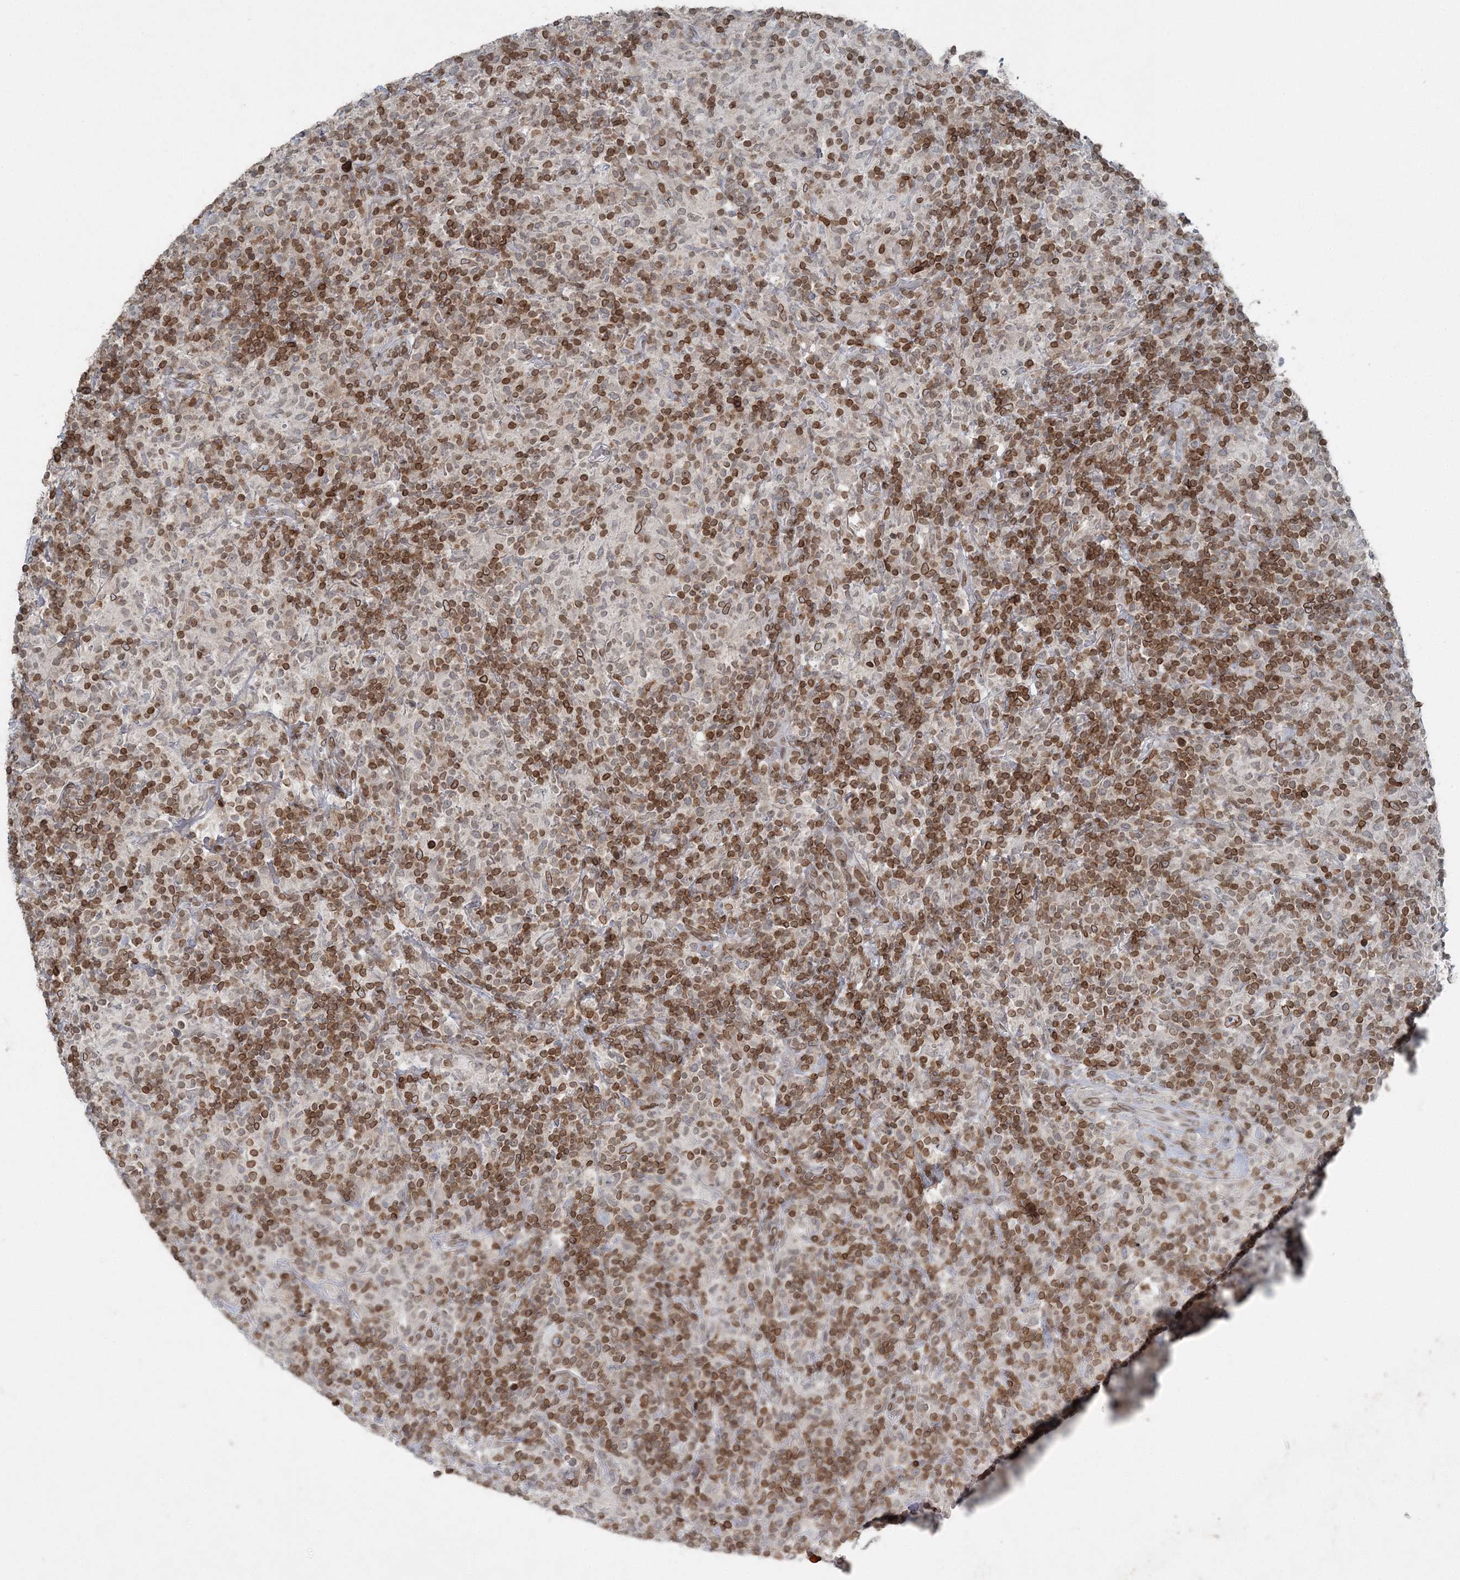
{"staining": {"intensity": "moderate", "quantity": "25%-75%", "location": "cytoplasmic/membranous,nuclear"}, "tissue": "lymphoma", "cell_type": "Tumor cells", "image_type": "cancer", "snomed": [{"axis": "morphology", "description": "Hodgkin's disease, NOS"}, {"axis": "topography", "description": "Lymph node"}], "caption": "About 25%-75% of tumor cells in human Hodgkin's disease show moderate cytoplasmic/membranous and nuclear protein staining as visualized by brown immunohistochemical staining.", "gene": "GJD4", "patient": {"sex": "male", "age": 70}}